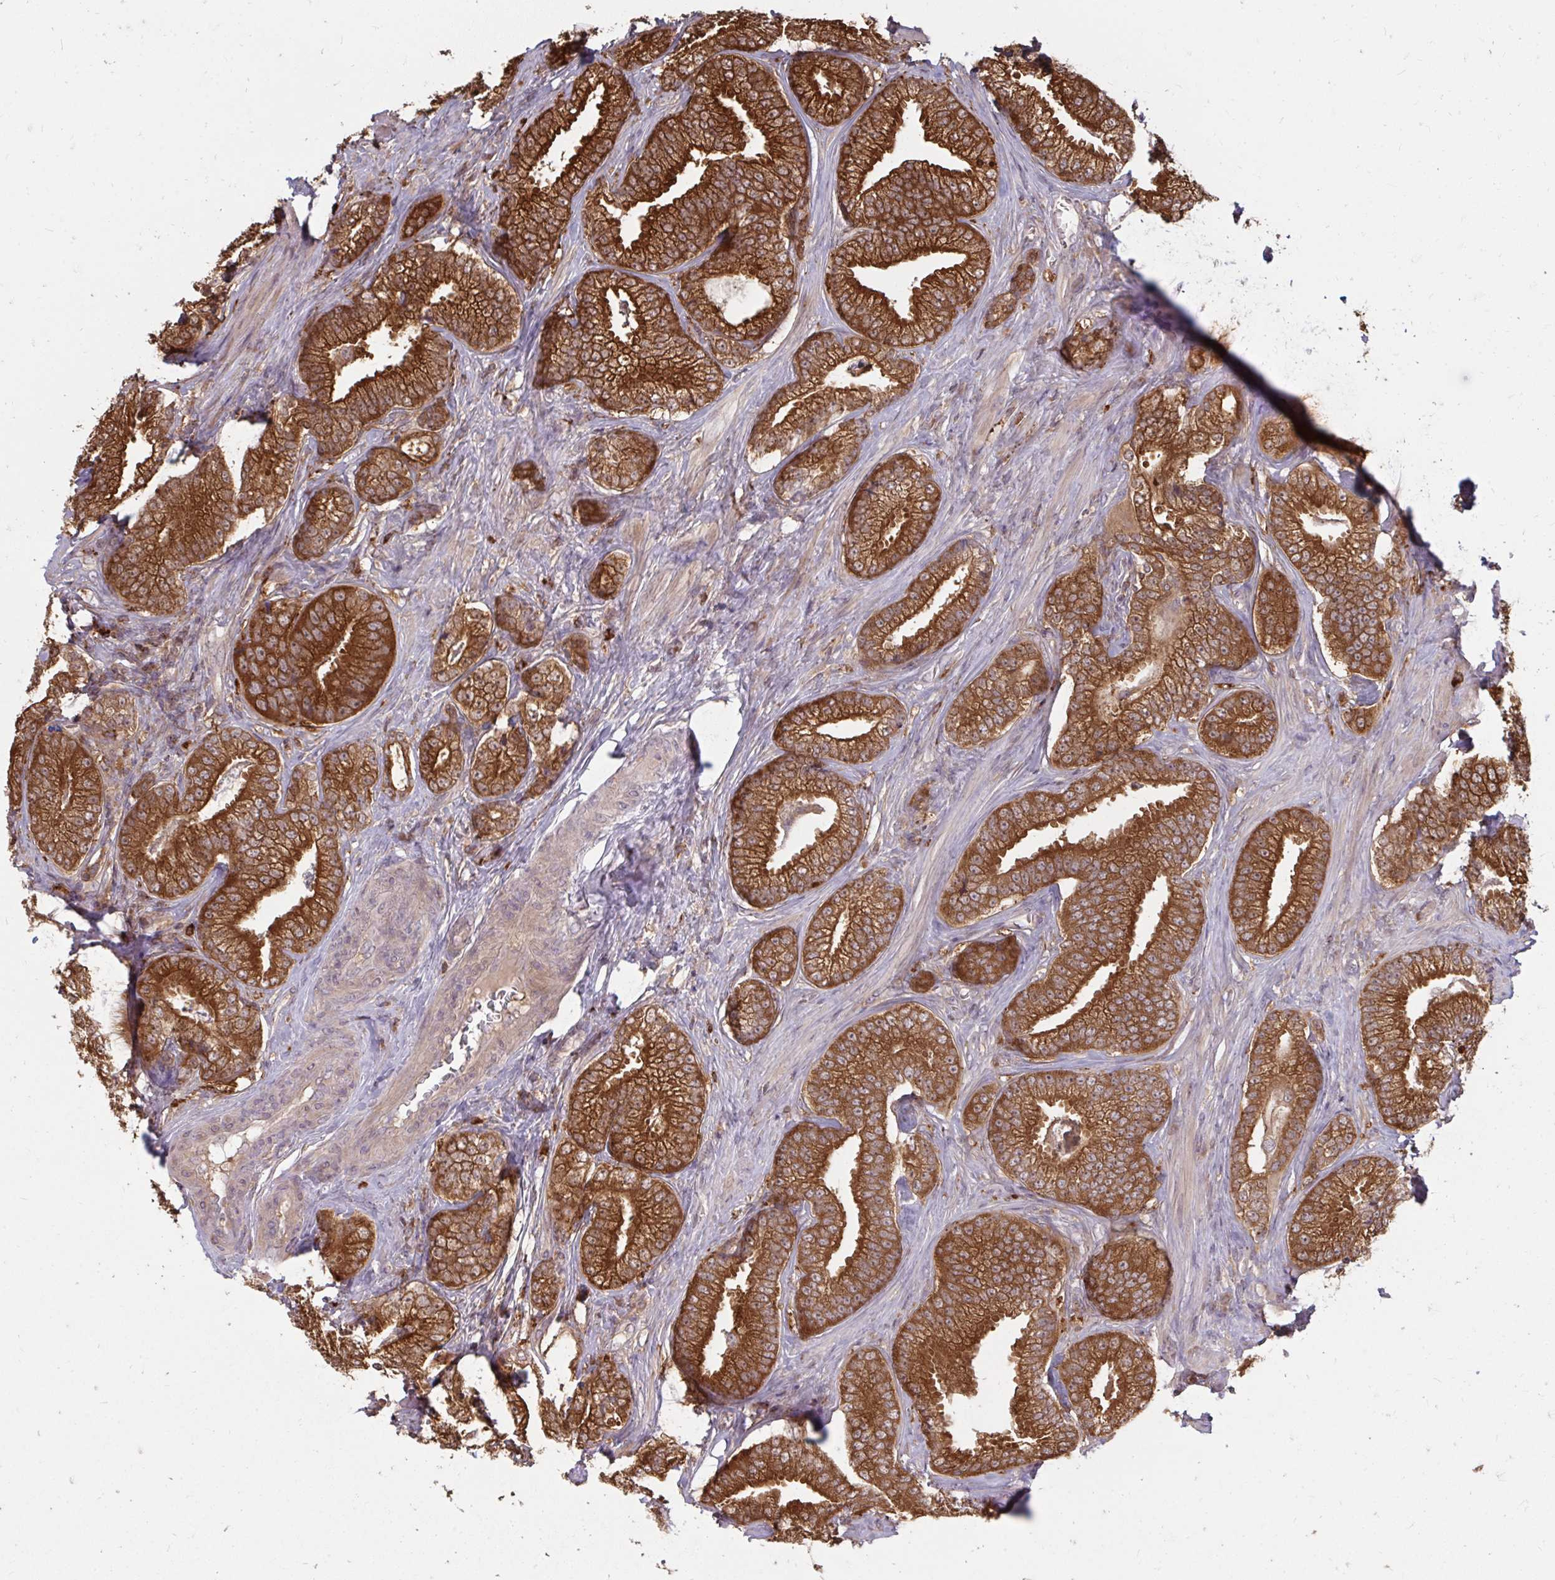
{"staining": {"intensity": "strong", "quantity": ">75%", "location": "cytoplasmic/membranous"}, "tissue": "prostate cancer", "cell_type": "Tumor cells", "image_type": "cancer", "snomed": [{"axis": "morphology", "description": "Adenocarcinoma, Low grade"}, {"axis": "topography", "description": "Prostate"}], "caption": "Immunohistochemistry of human prostate cancer reveals high levels of strong cytoplasmic/membranous expression in approximately >75% of tumor cells.", "gene": "ZNF285", "patient": {"sex": "male", "age": 63}}